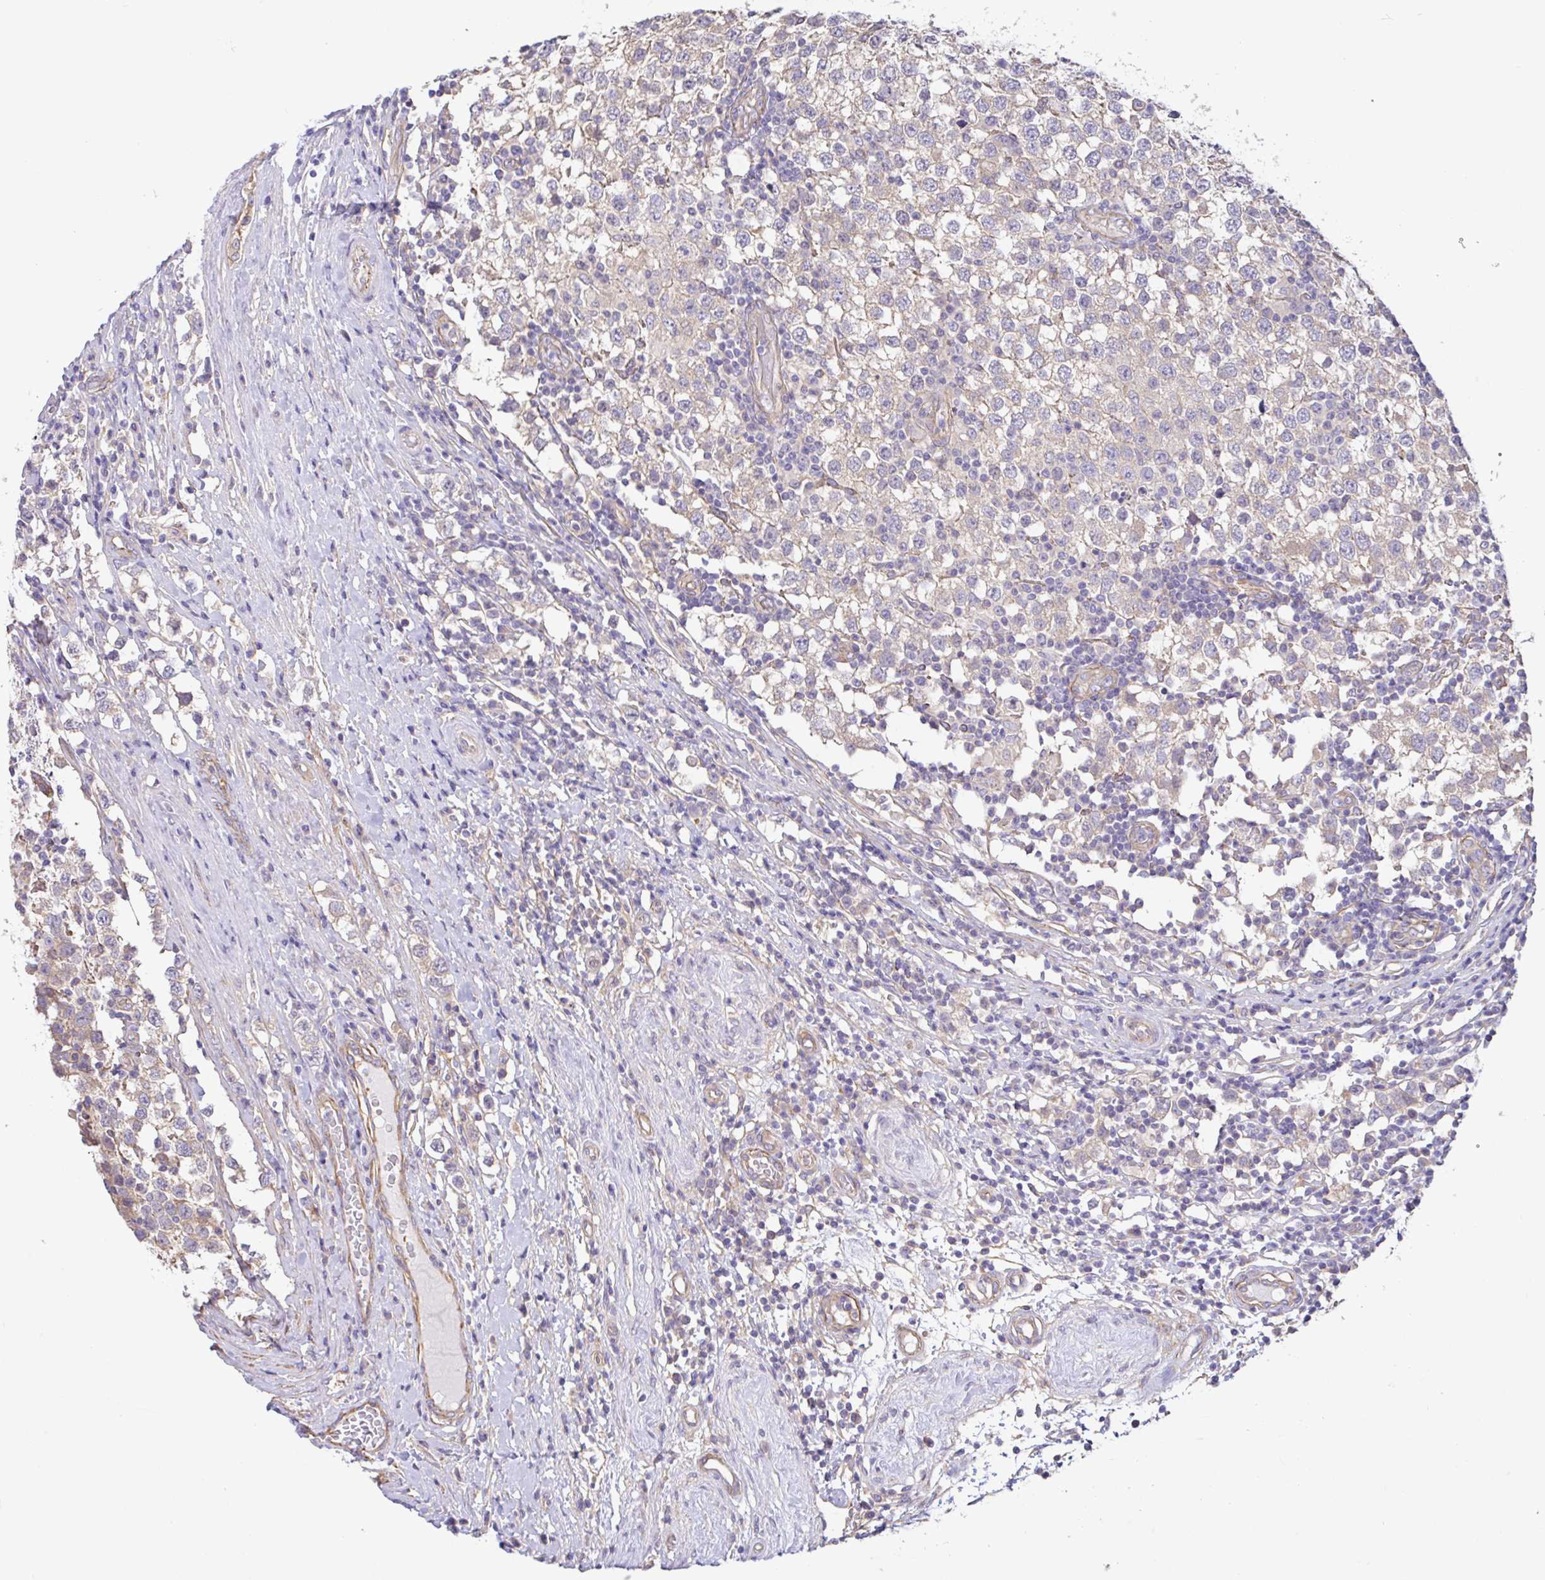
{"staining": {"intensity": "weak", "quantity": "25%-75%", "location": "cytoplasmic/membranous"}, "tissue": "testis cancer", "cell_type": "Tumor cells", "image_type": "cancer", "snomed": [{"axis": "morphology", "description": "Seminoma, NOS"}, {"axis": "topography", "description": "Testis"}], "caption": "Weak cytoplasmic/membranous protein positivity is present in approximately 25%-75% of tumor cells in seminoma (testis). (DAB (3,3'-diaminobenzidine) = brown stain, brightfield microscopy at high magnification).", "gene": "PLCD4", "patient": {"sex": "male", "age": 34}}